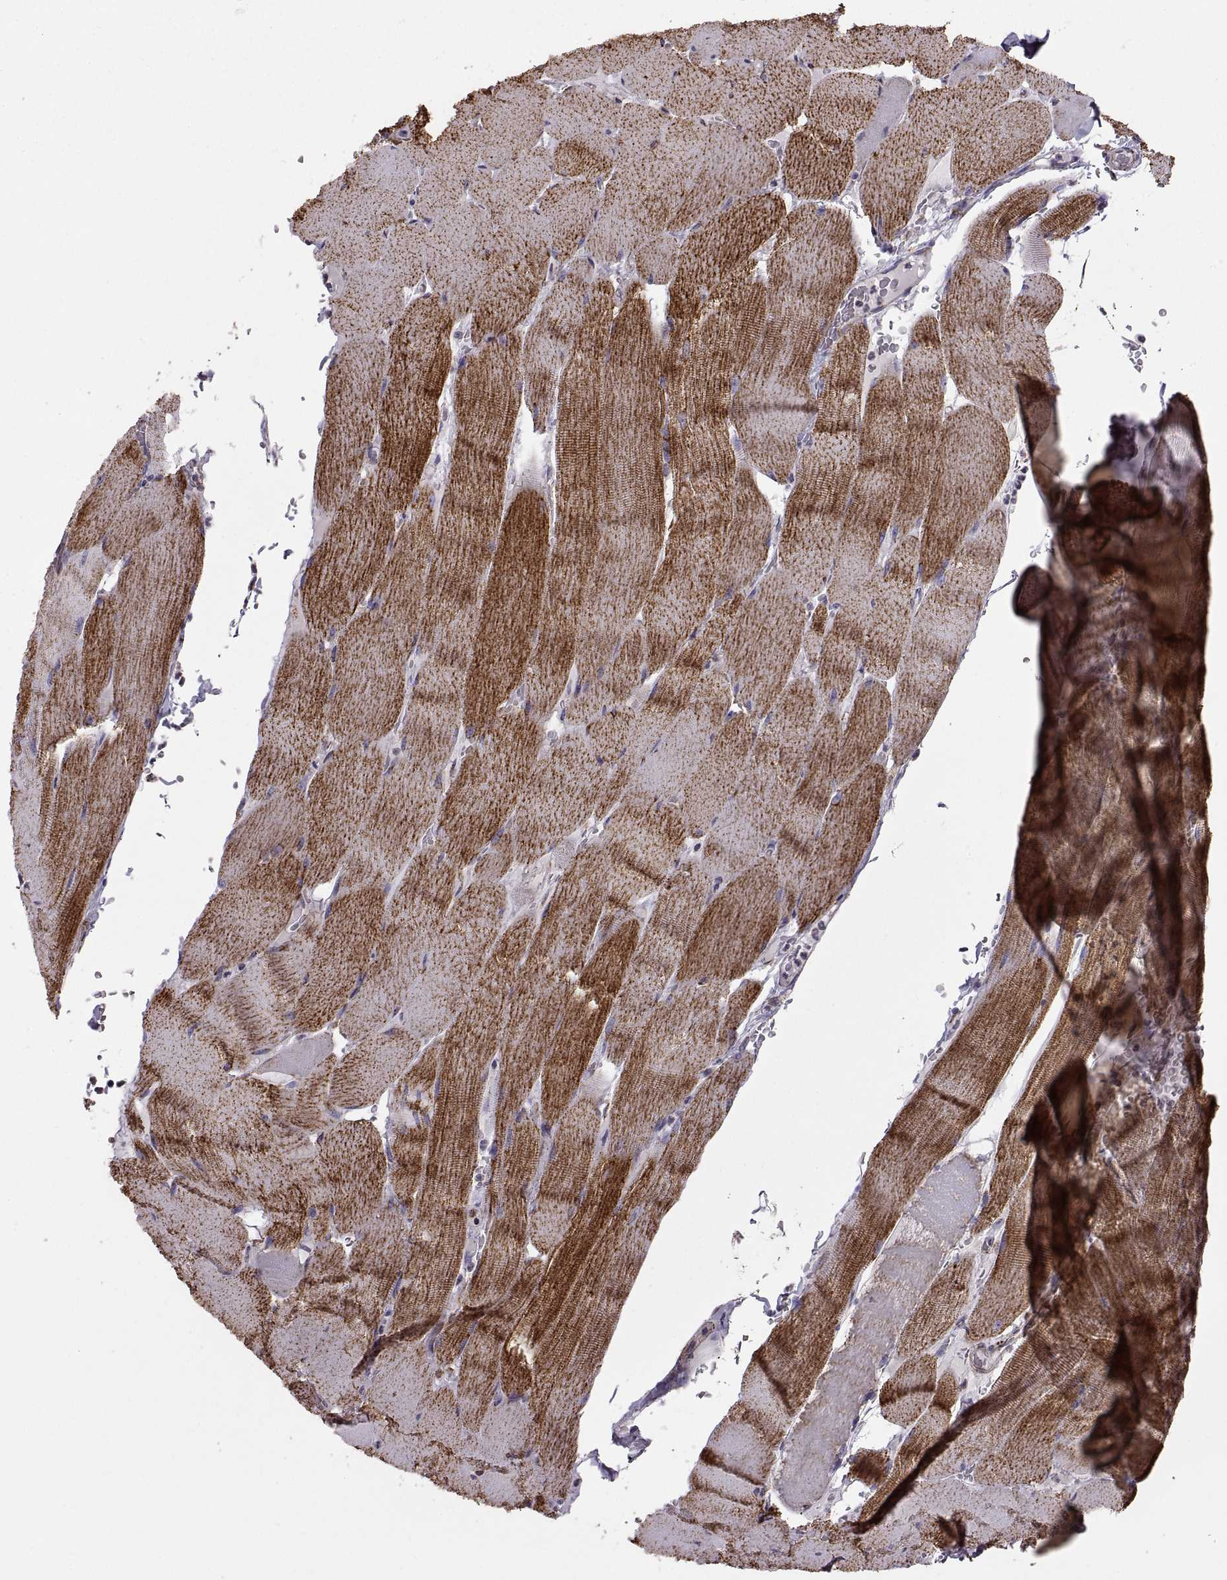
{"staining": {"intensity": "strong", "quantity": ">75%", "location": "cytoplasmic/membranous"}, "tissue": "skeletal muscle", "cell_type": "Myocytes", "image_type": "normal", "snomed": [{"axis": "morphology", "description": "Normal tissue, NOS"}, {"axis": "topography", "description": "Skeletal muscle"}], "caption": "Protein analysis of unremarkable skeletal muscle reveals strong cytoplasmic/membranous expression in about >75% of myocytes.", "gene": "ARSD", "patient": {"sex": "male", "age": 56}}